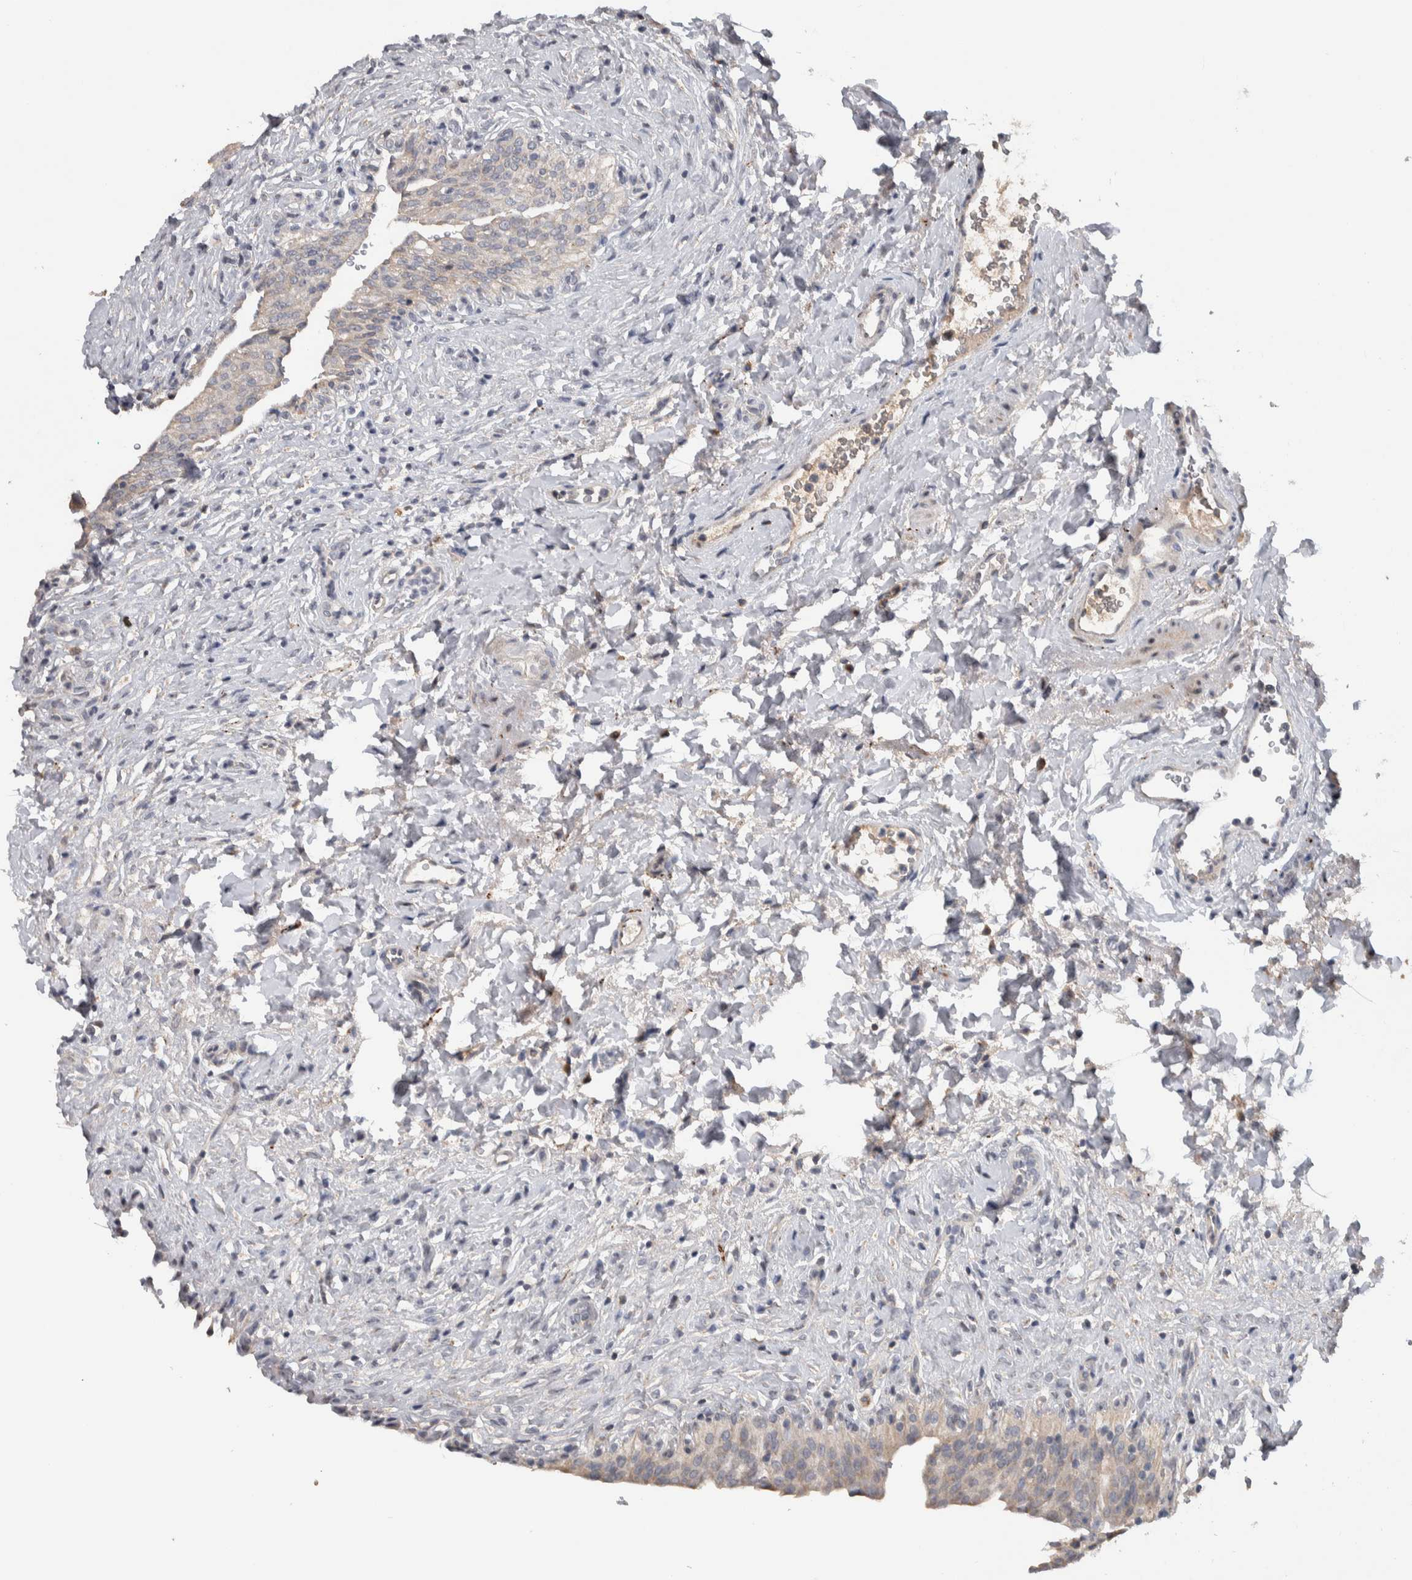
{"staining": {"intensity": "weak", "quantity": "25%-75%", "location": "cytoplasmic/membranous"}, "tissue": "urinary bladder", "cell_type": "Urothelial cells", "image_type": "normal", "snomed": [{"axis": "morphology", "description": "Urothelial carcinoma, High grade"}, {"axis": "topography", "description": "Urinary bladder"}], "caption": "The histopathology image shows immunohistochemical staining of unremarkable urinary bladder. There is weak cytoplasmic/membranous staining is present in about 25%-75% of urothelial cells.", "gene": "FAM83G", "patient": {"sex": "male", "age": 46}}